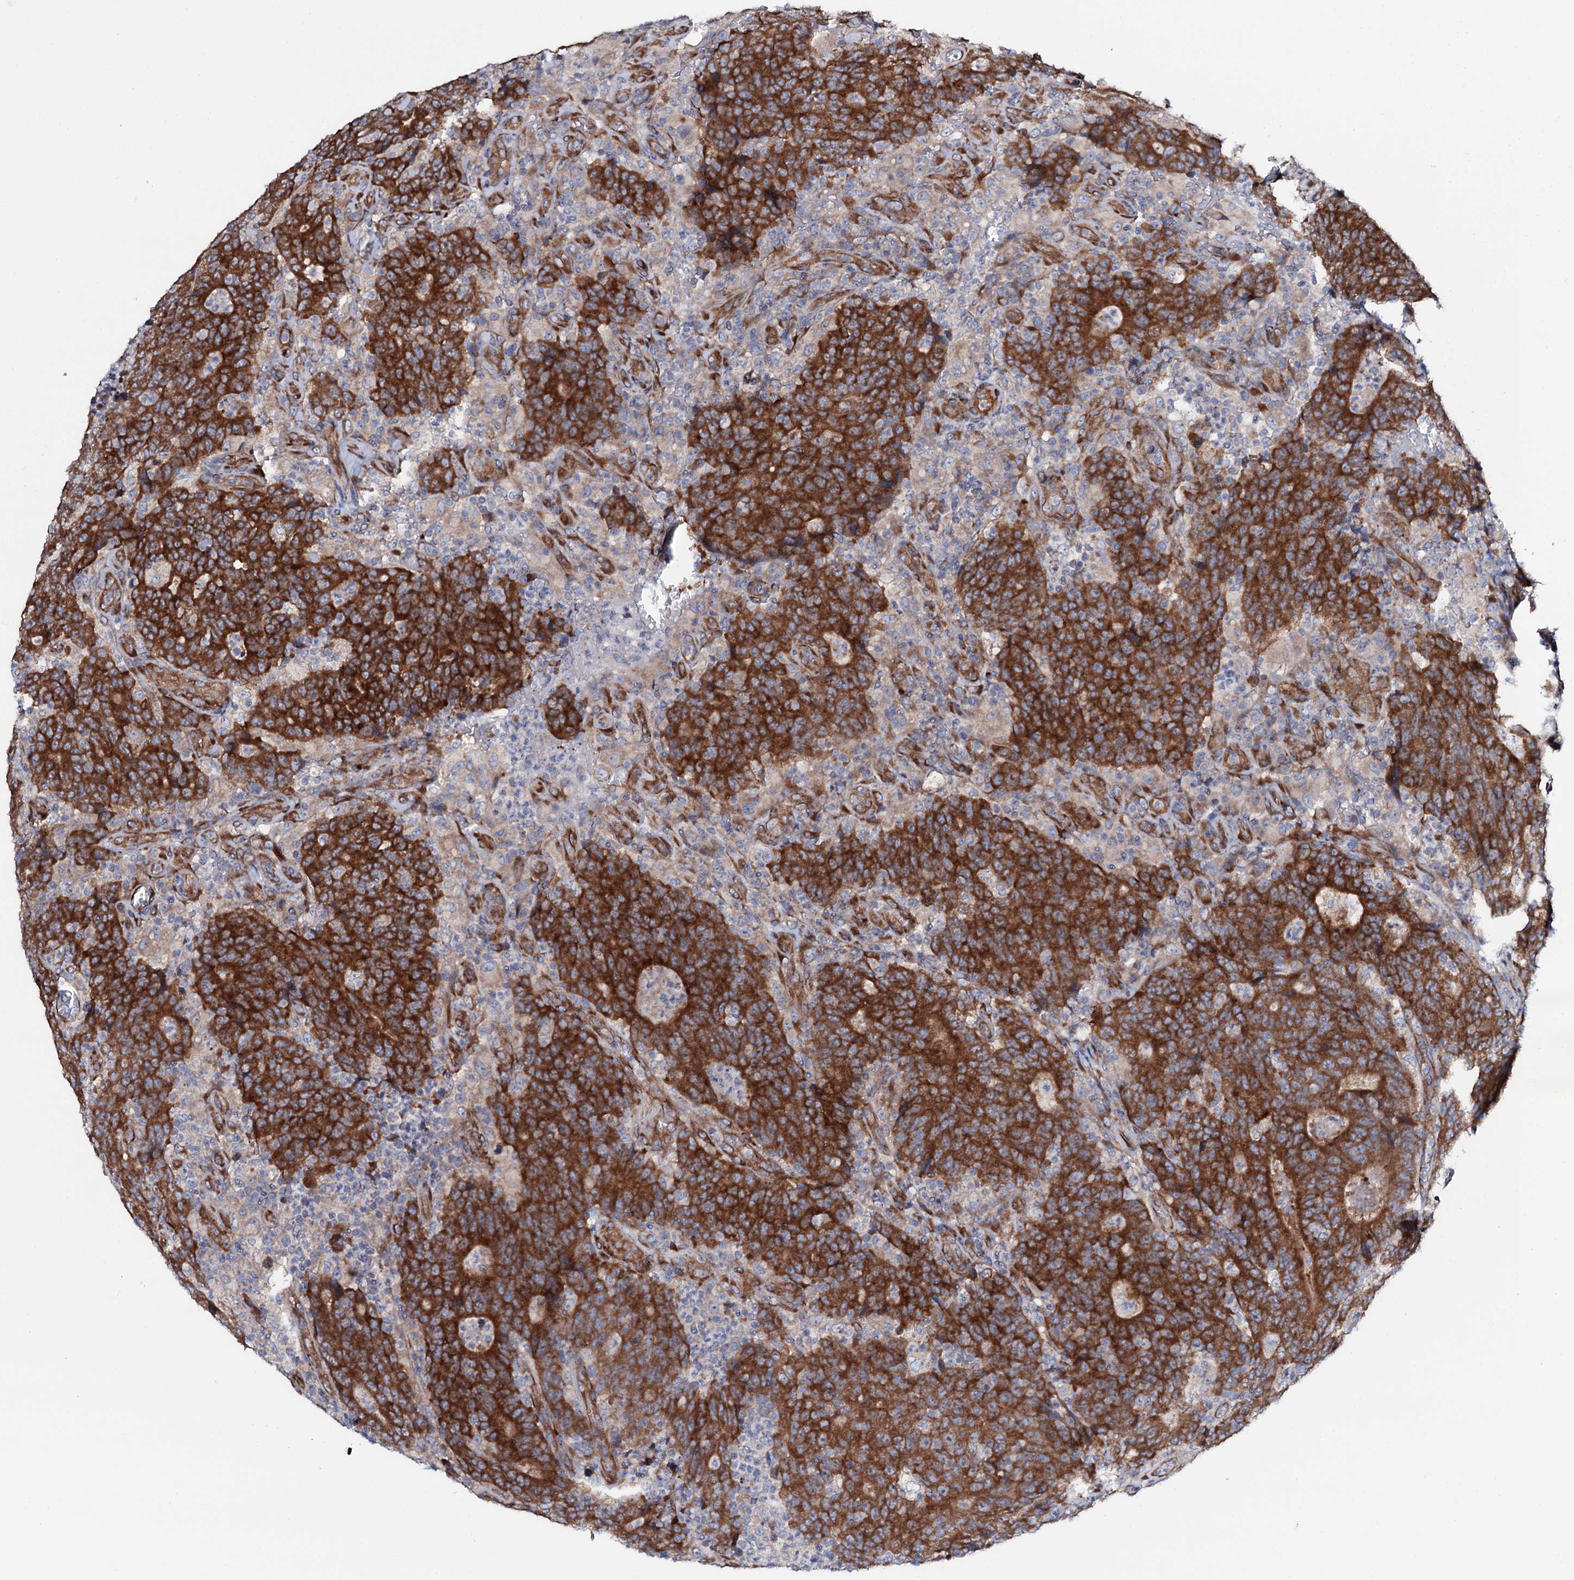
{"staining": {"intensity": "strong", "quantity": ">75%", "location": "cytoplasmic/membranous"}, "tissue": "colorectal cancer", "cell_type": "Tumor cells", "image_type": "cancer", "snomed": [{"axis": "morphology", "description": "Adenocarcinoma, NOS"}, {"axis": "topography", "description": "Colon"}], "caption": "Protein expression analysis of human colorectal cancer (adenocarcinoma) reveals strong cytoplasmic/membranous positivity in approximately >75% of tumor cells.", "gene": "STARD13", "patient": {"sex": "female", "age": 75}}